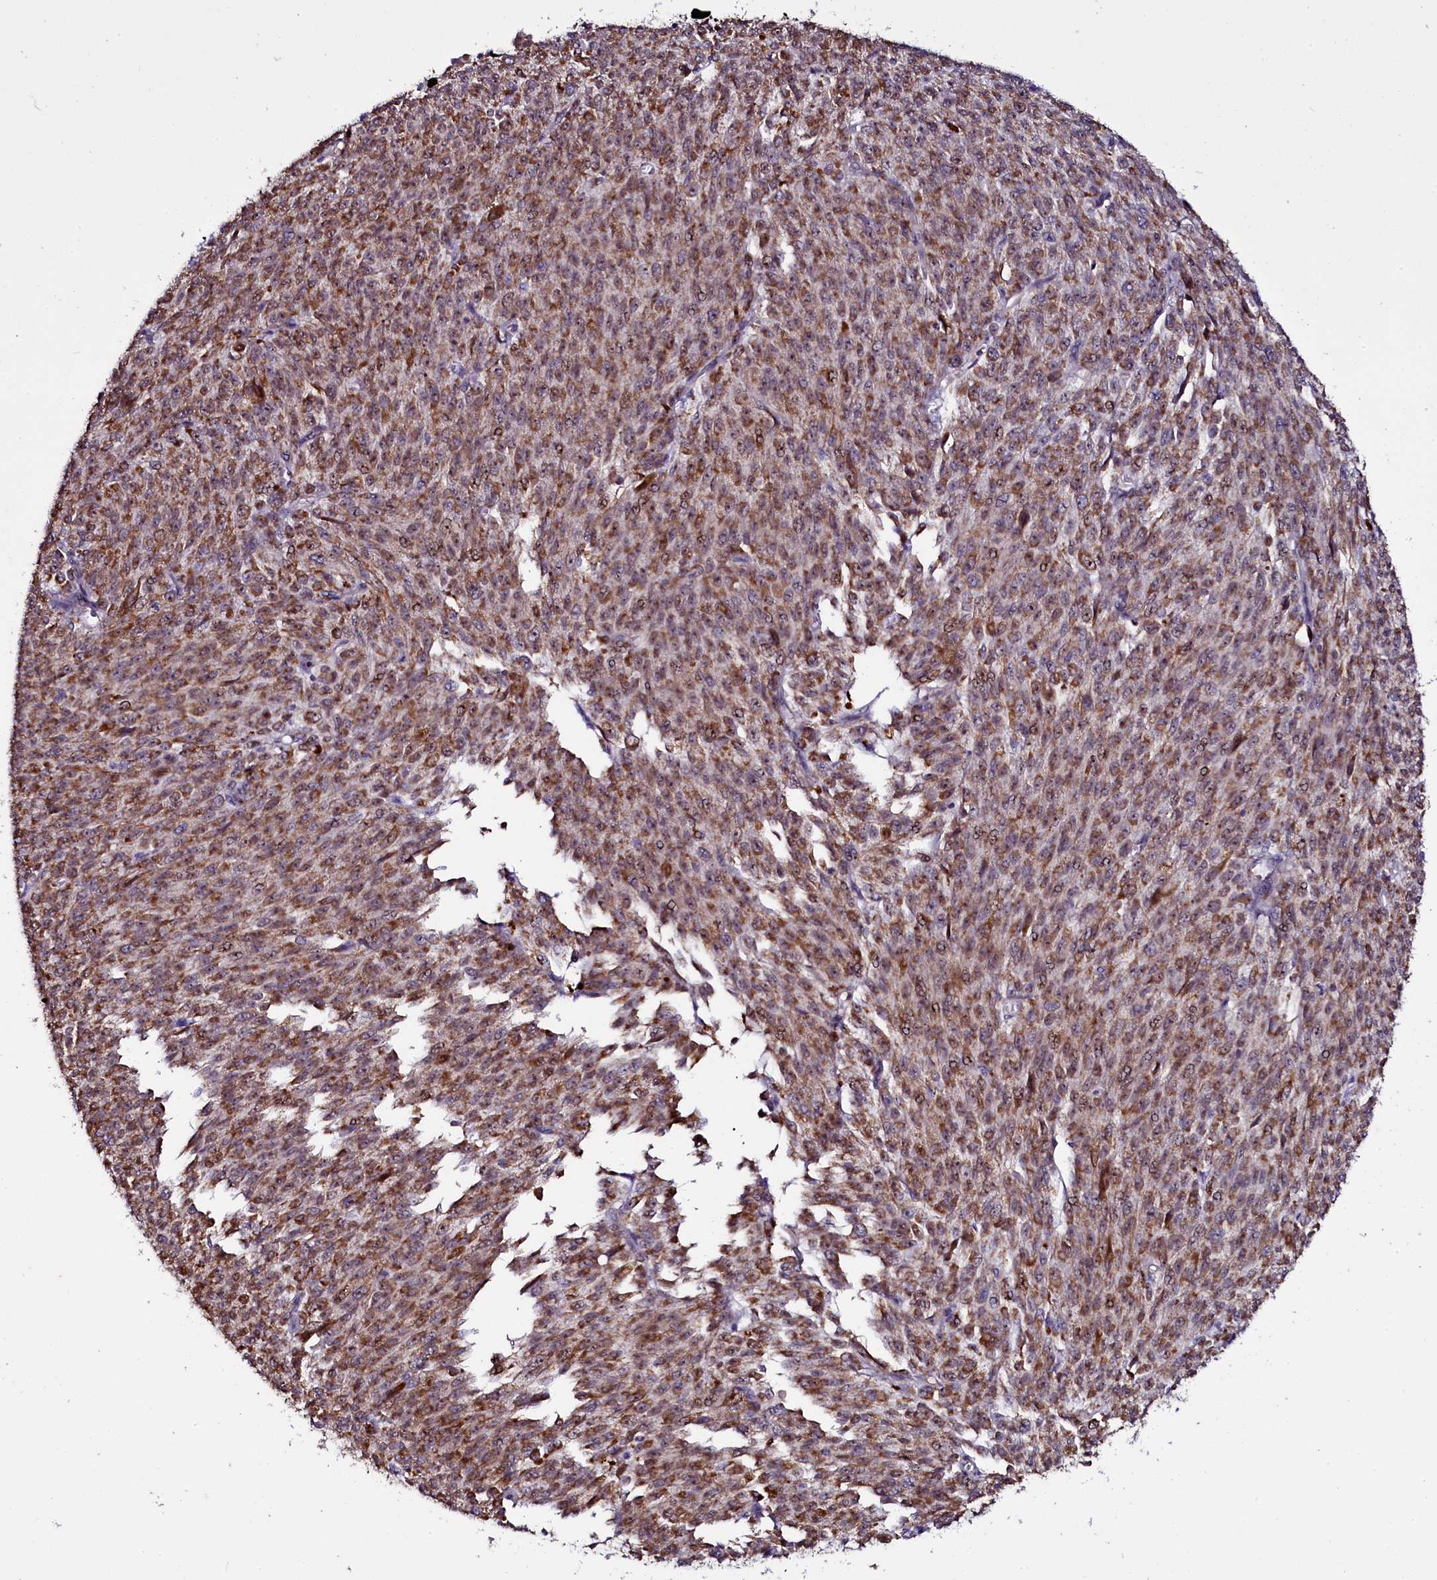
{"staining": {"intensity": "moderate", "quantity": ">75%", "location": "cytoplasmic/membranous,nuclear"}, "tissue": "melanoma", "cell_type": "Tumor cells", "image_type": "cancer", "snomed": [{"axis": "morphology", "description": "Malignant melanoma, NOS"}, {"axis": "topography", "description": "Skin"}], "caption": "Melanoma tissue shows moderate cytoplasmic/membranous and nuclear staining in about >75% of tumor cells", "gene": "NAA80", "patient": {"sex": "female", "age": 52}}